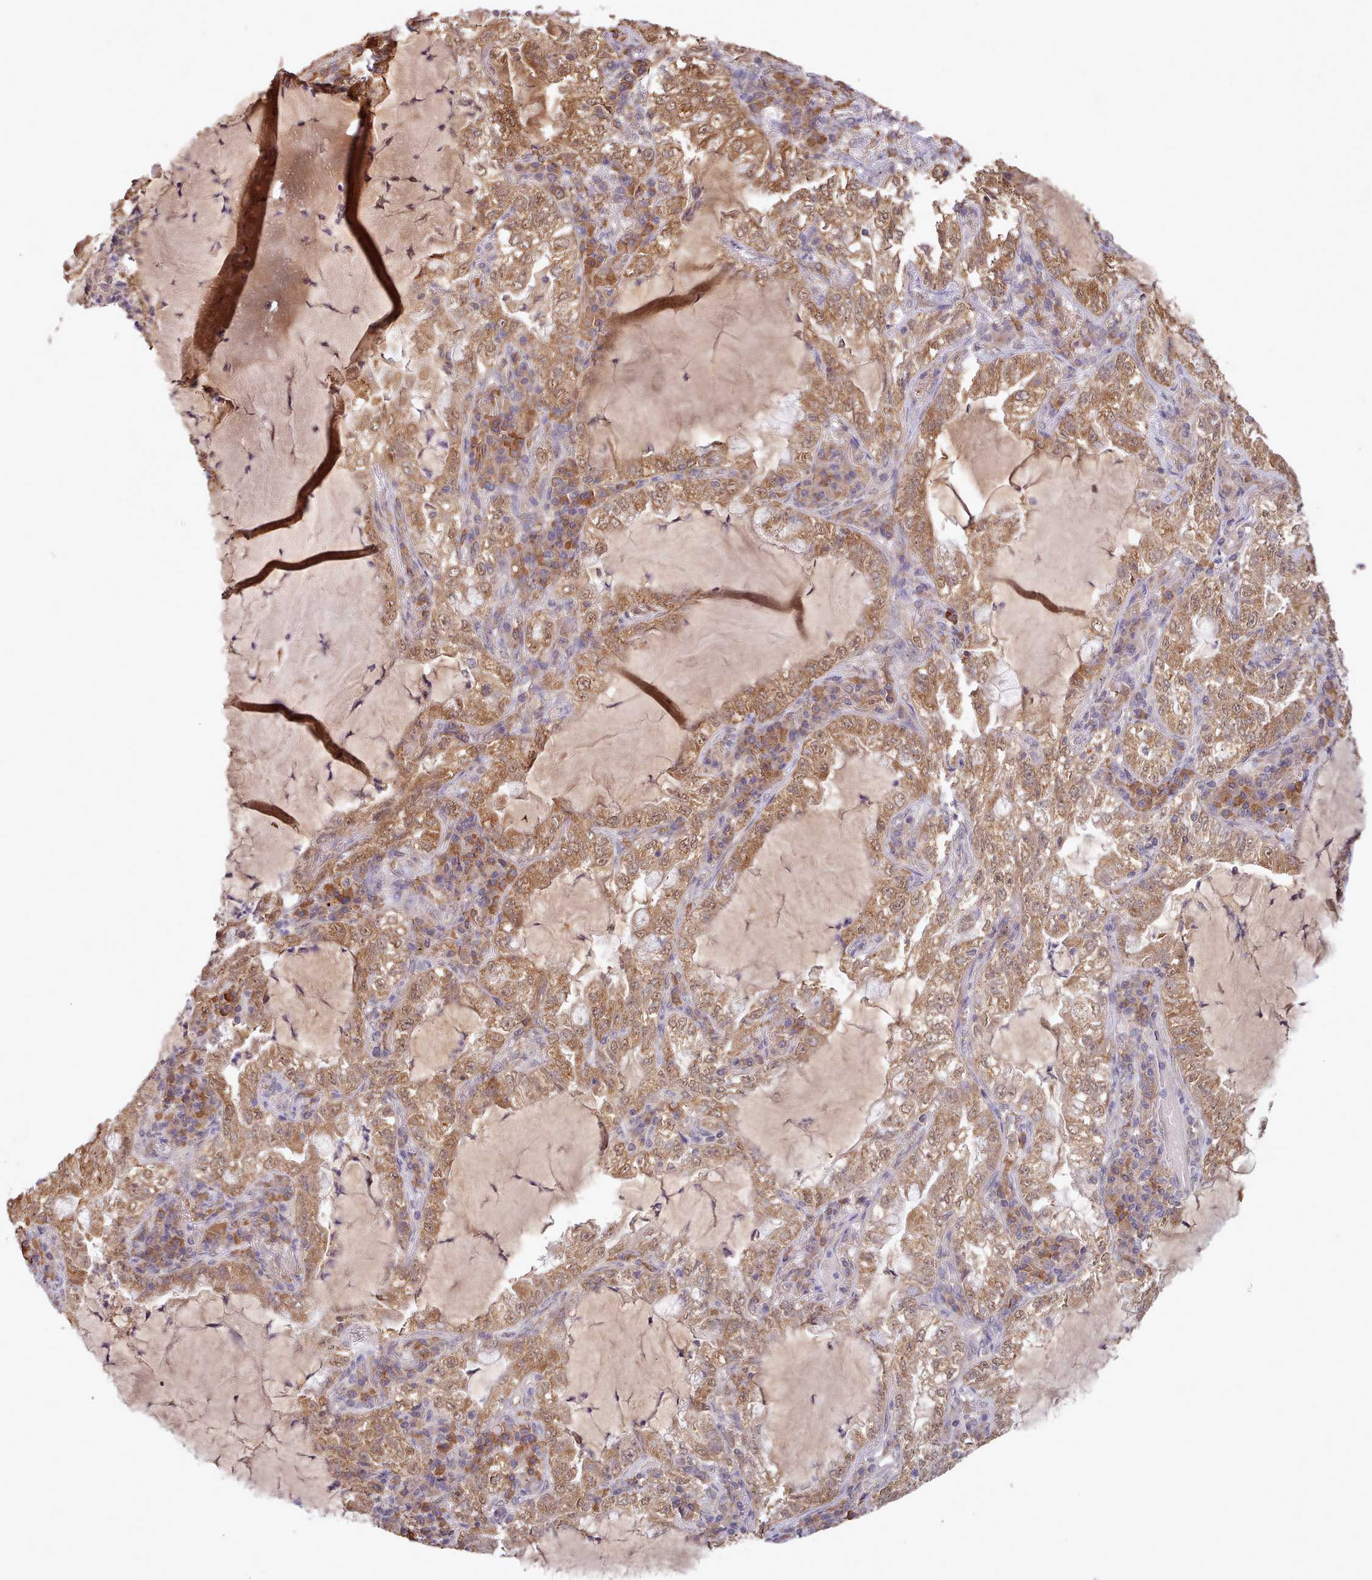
{"staining": {"intensity": "moderate", "quantity": ">75%", "location": "cytoplasmic/membranous,nuclear"}, "tissue": "lung cancer", "cell_type": "Tumor cells", "image_type": "cancer", "snomed": [{"axis": "morphology", "description": "Adenocarcinoma, NOS"}, {"axis": "topography", "description": "Lung"}], "caption": "Protein expression analysis of human lung cancer reveals moderate cytoplasmic/membranous and nuclear positivity in about >75% of tumor cells.", "gene": "PIP4P1", "patient": {"sex": "female", "age": 73}}